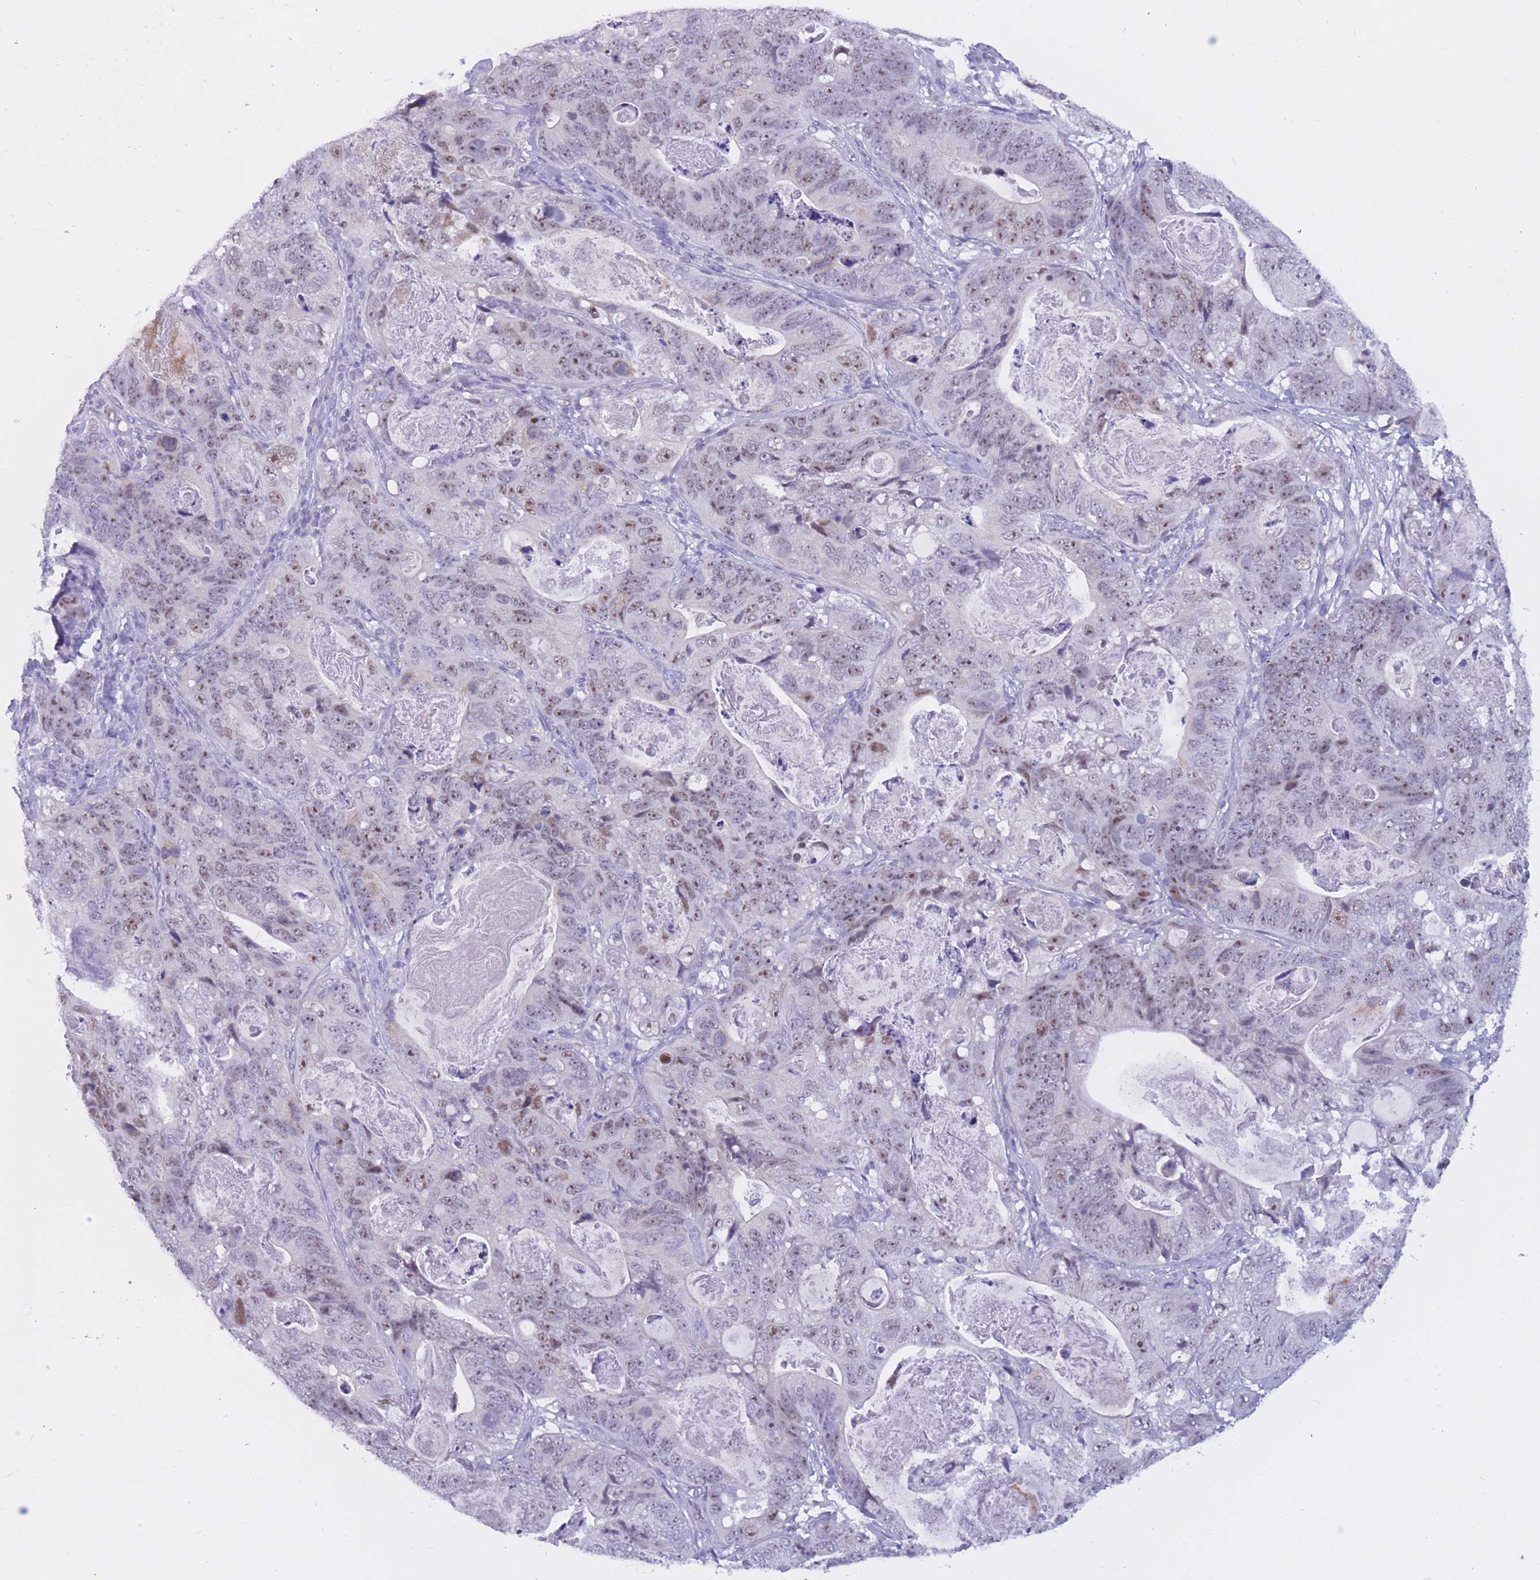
{"staining": {"intensity": "moderate", "quantity": "25%-75%", "location": "nuclear"}, "tissue": "stomach cancer", "cell_type": "Tumor cells", "image_type": "cancer", "snomed": [{"axis": "morphology", "description": "Normal tissue, NOS"}, {"axis": "morphology", "description": "Adenocarcinoma, NOS"}, {"axis": "topography", "description": "Stomach"}], "caption": "The image shows a brown stain indicating the presence of a protein in the nuclear of tumor cells in stomach cancer (adenocarcinoma).", "gene": "BOP1", "patient": {"sex": "female", "age": 89}}